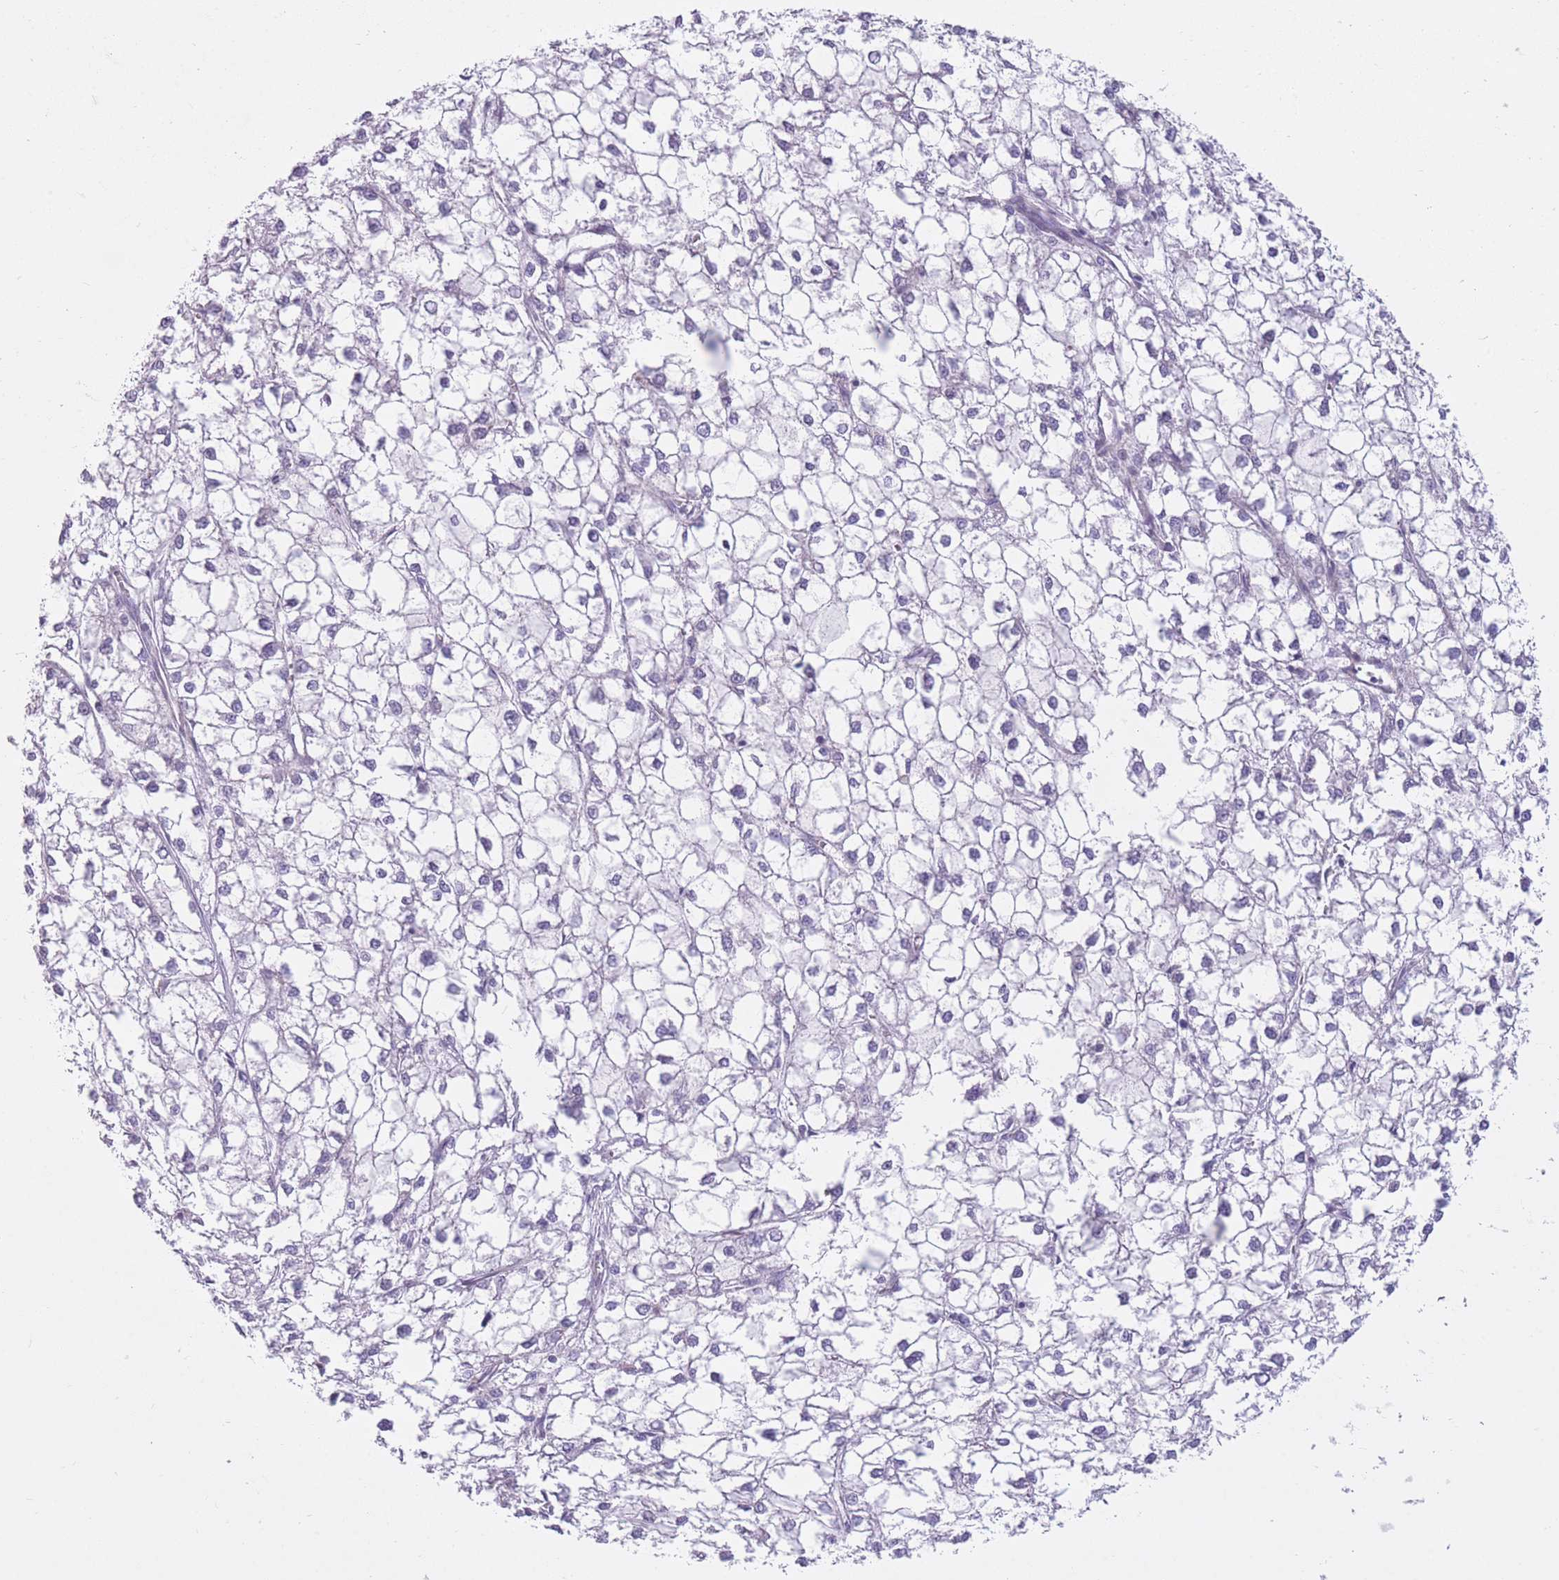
{"staining": {"intensity": "negative", "quantity": "none", "location": "none"}, "tissue": "liver cancer", "cell_type": "Tumor cells", "image_type": "cancer", "snomed": [{"axis": "morphology", "description": "Carcinoma, Hepatocellular, NOS"}, {"axis": "topography", "description": "Liver"}], "caption": "Immunohistochemical staining of liver cancer displays no significant expression in tumor cells. (Brightfield microscopy of DAB (3,3'-diaminobenzidine) immunohistochemistry at high magnification).", "gene": "SERPINB3", "patient": {"sex": "female", "age": 43}}